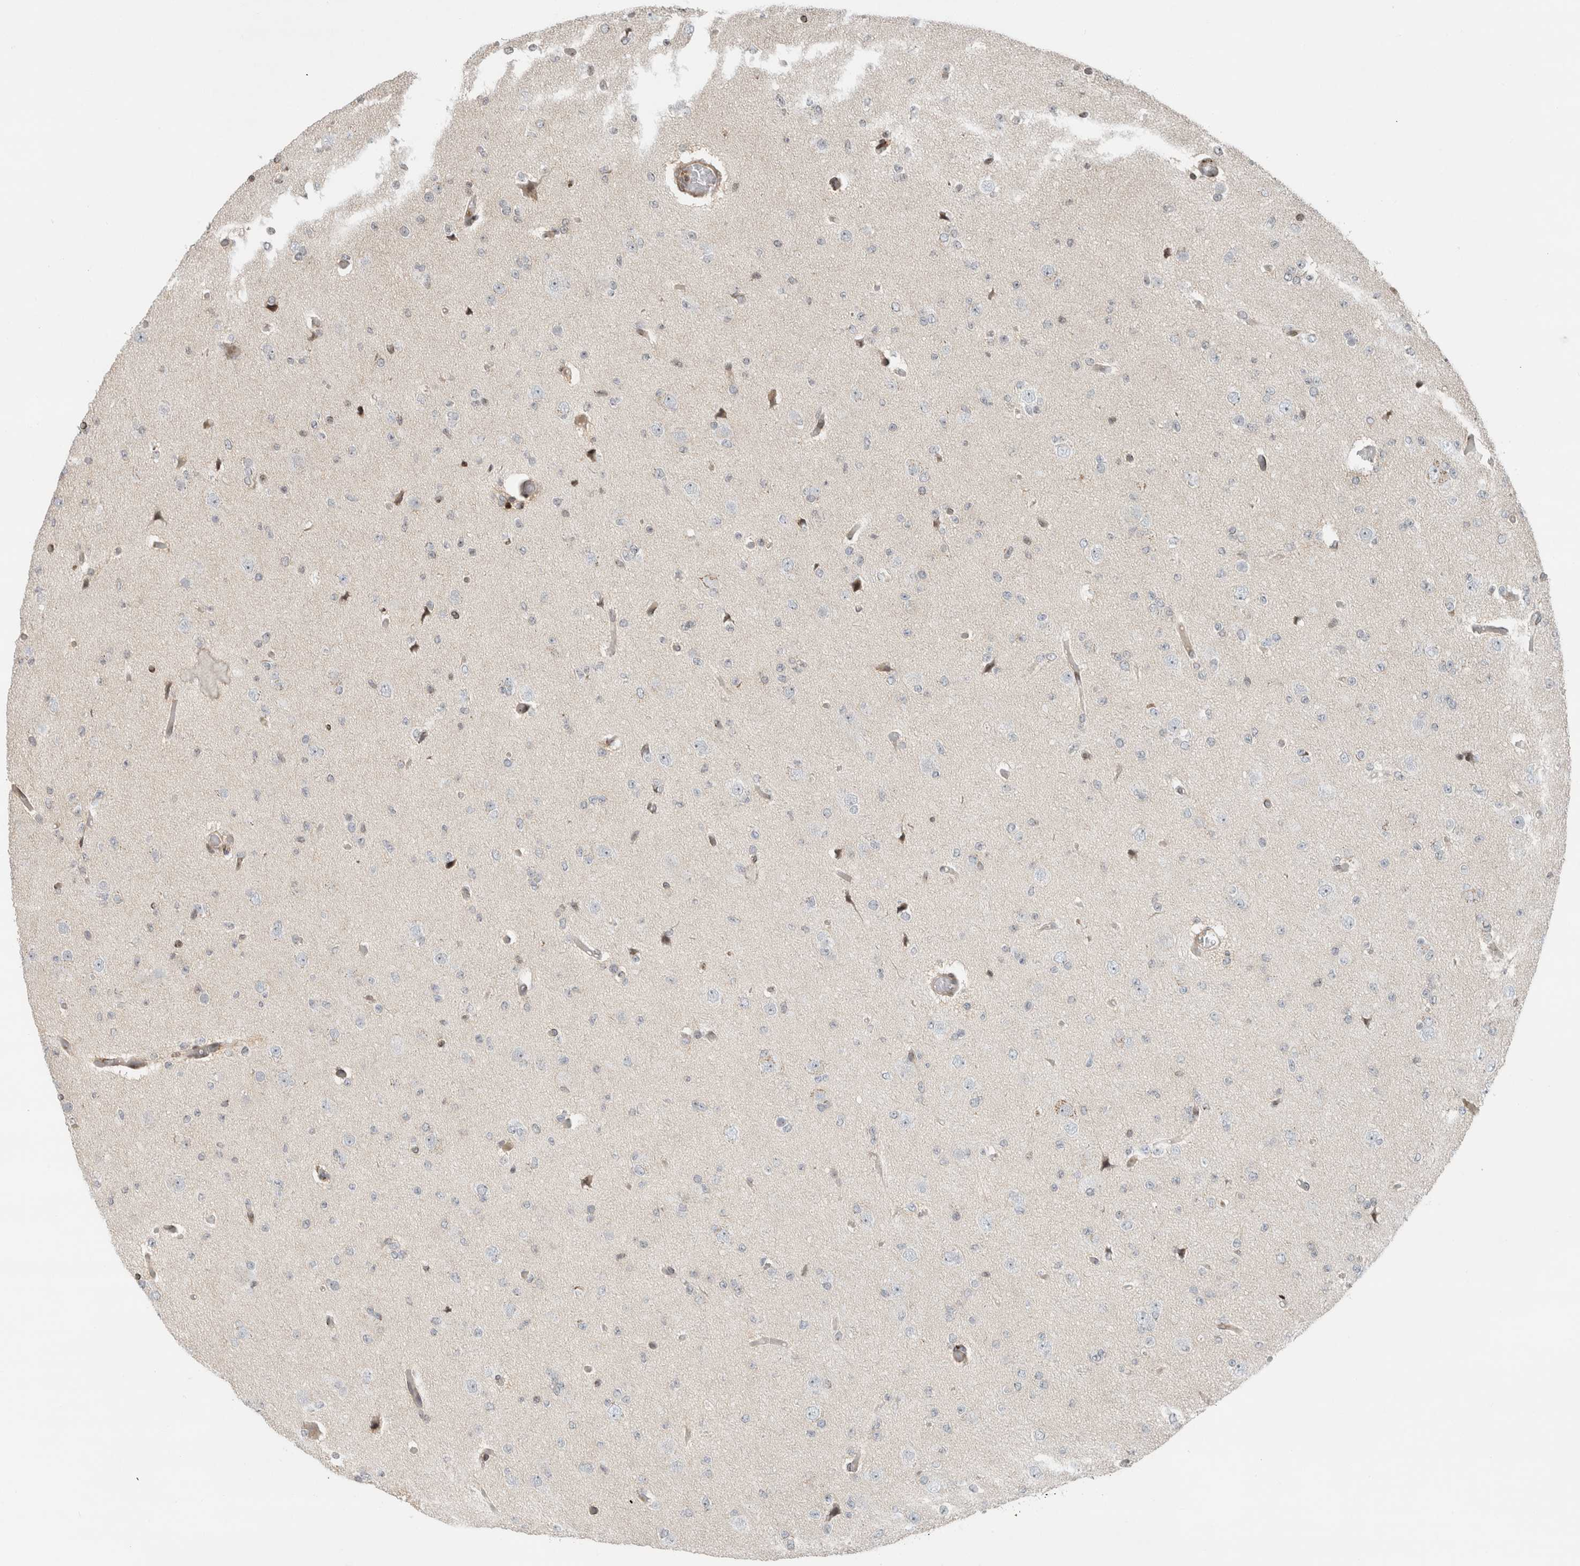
{"staining": {"intensity": "negative", "quantity": "none", "location": "none"}, "tissue": "glioma", "cell_type": "Tumor cells", "image_type": "cancer", "snomed": [{"axis": "morphology", "description": "Glioma, malignant, Low grade"}, {"axis": "topography", "description": "Brain"}], "caption": "Immunohistochemistry of malignant glioma (low-grade) demonstrates no expression in tumor cells.", "gene": "GINS4", "patient": {"sex": "female", "age": 22}}